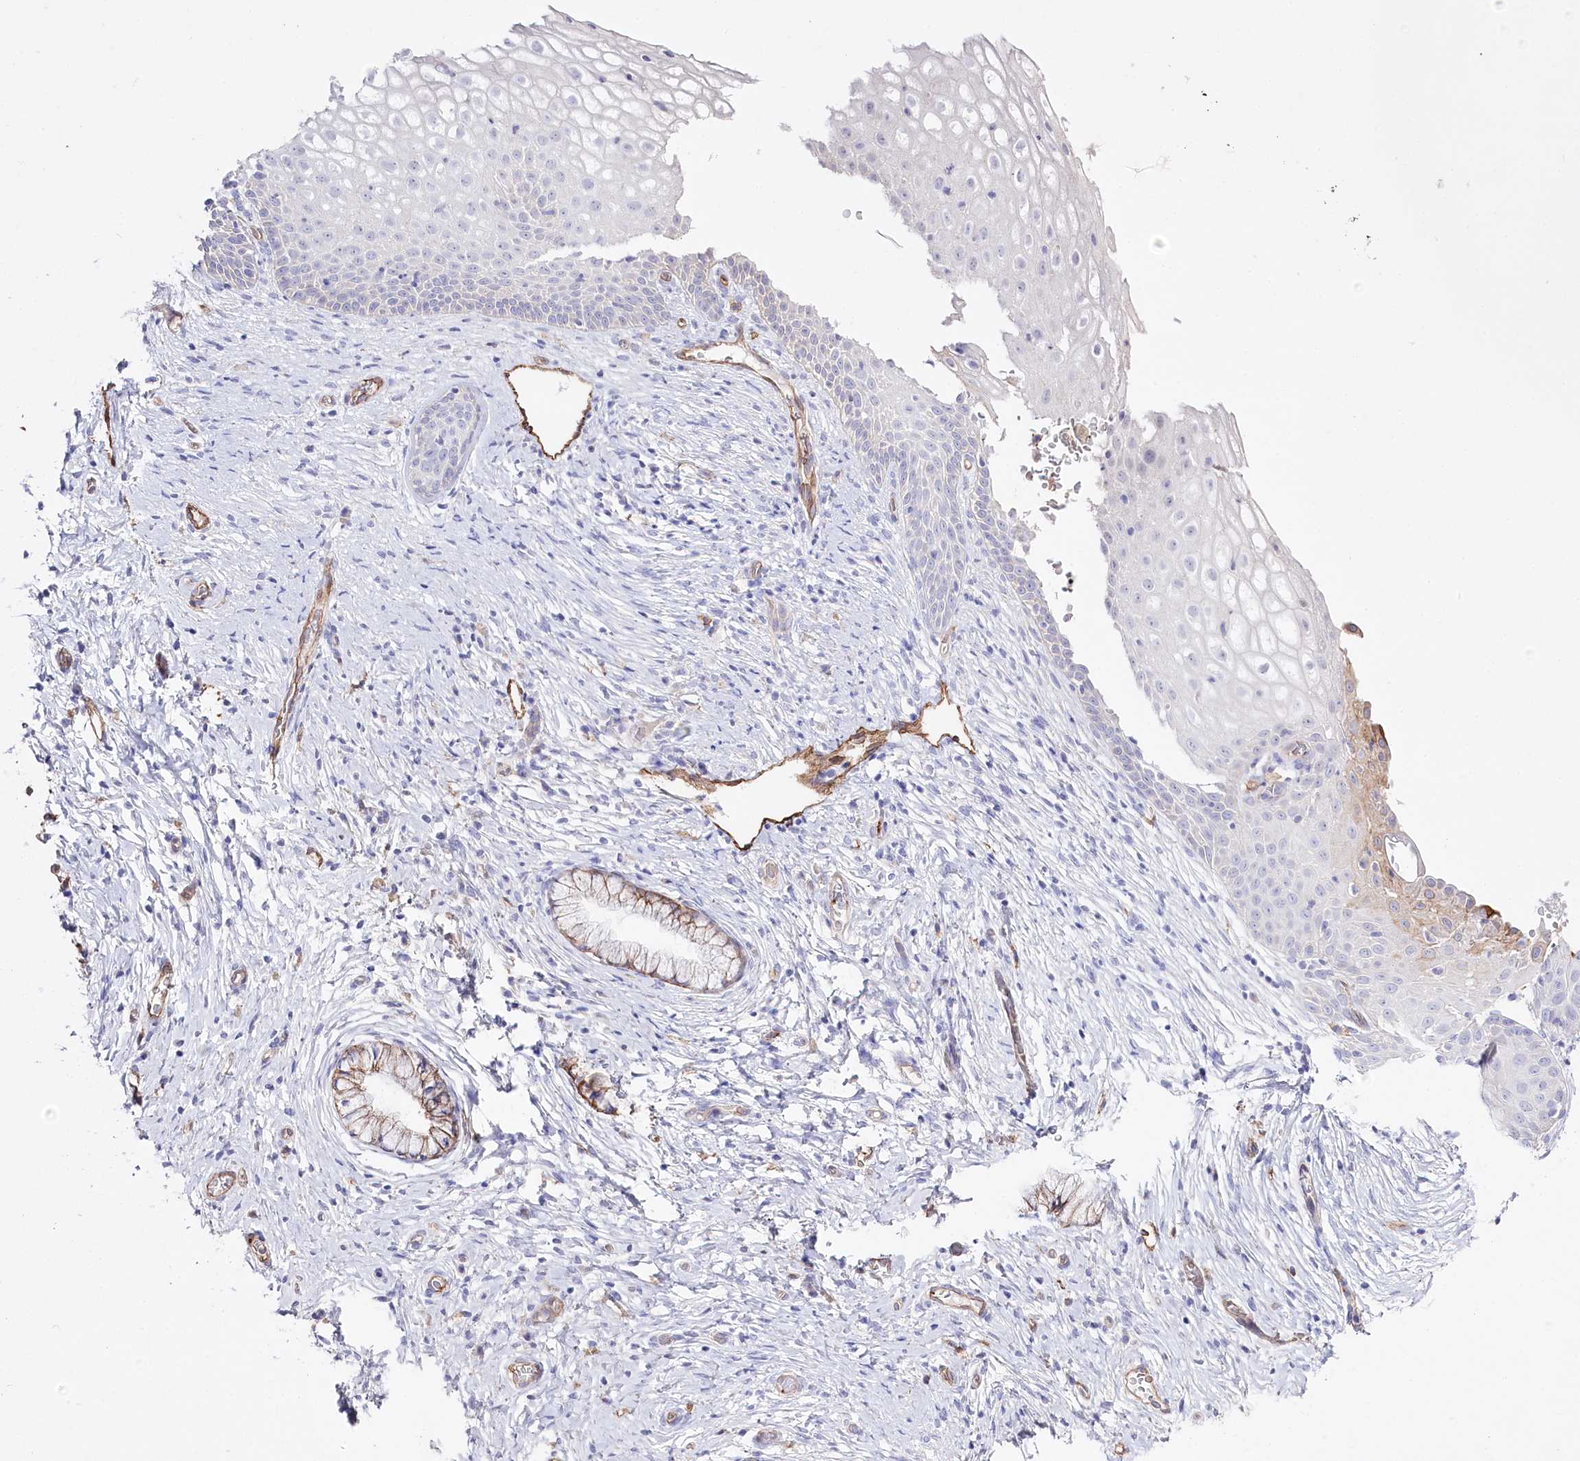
{"staining": {"intensity": "moderate", "quantity": "<25%", "location": "cytoplasmic/membranous"}, "tissue": "cervix", "cell_type": "Glandular cells", "image_type": "normal", "snomed": [{"axis": "morphology", "description": "Normal tissue, NOS"}, {"axis": "topography", "description": "Cervix"}], "caption": "Immunohistochemical staining of benign cervix shows moderate cytoplasmic/membranous protein expression in about <25% of glandular cells.", "gene": "SLC39A10", "patient": {"sex": "female", "age": 33}}